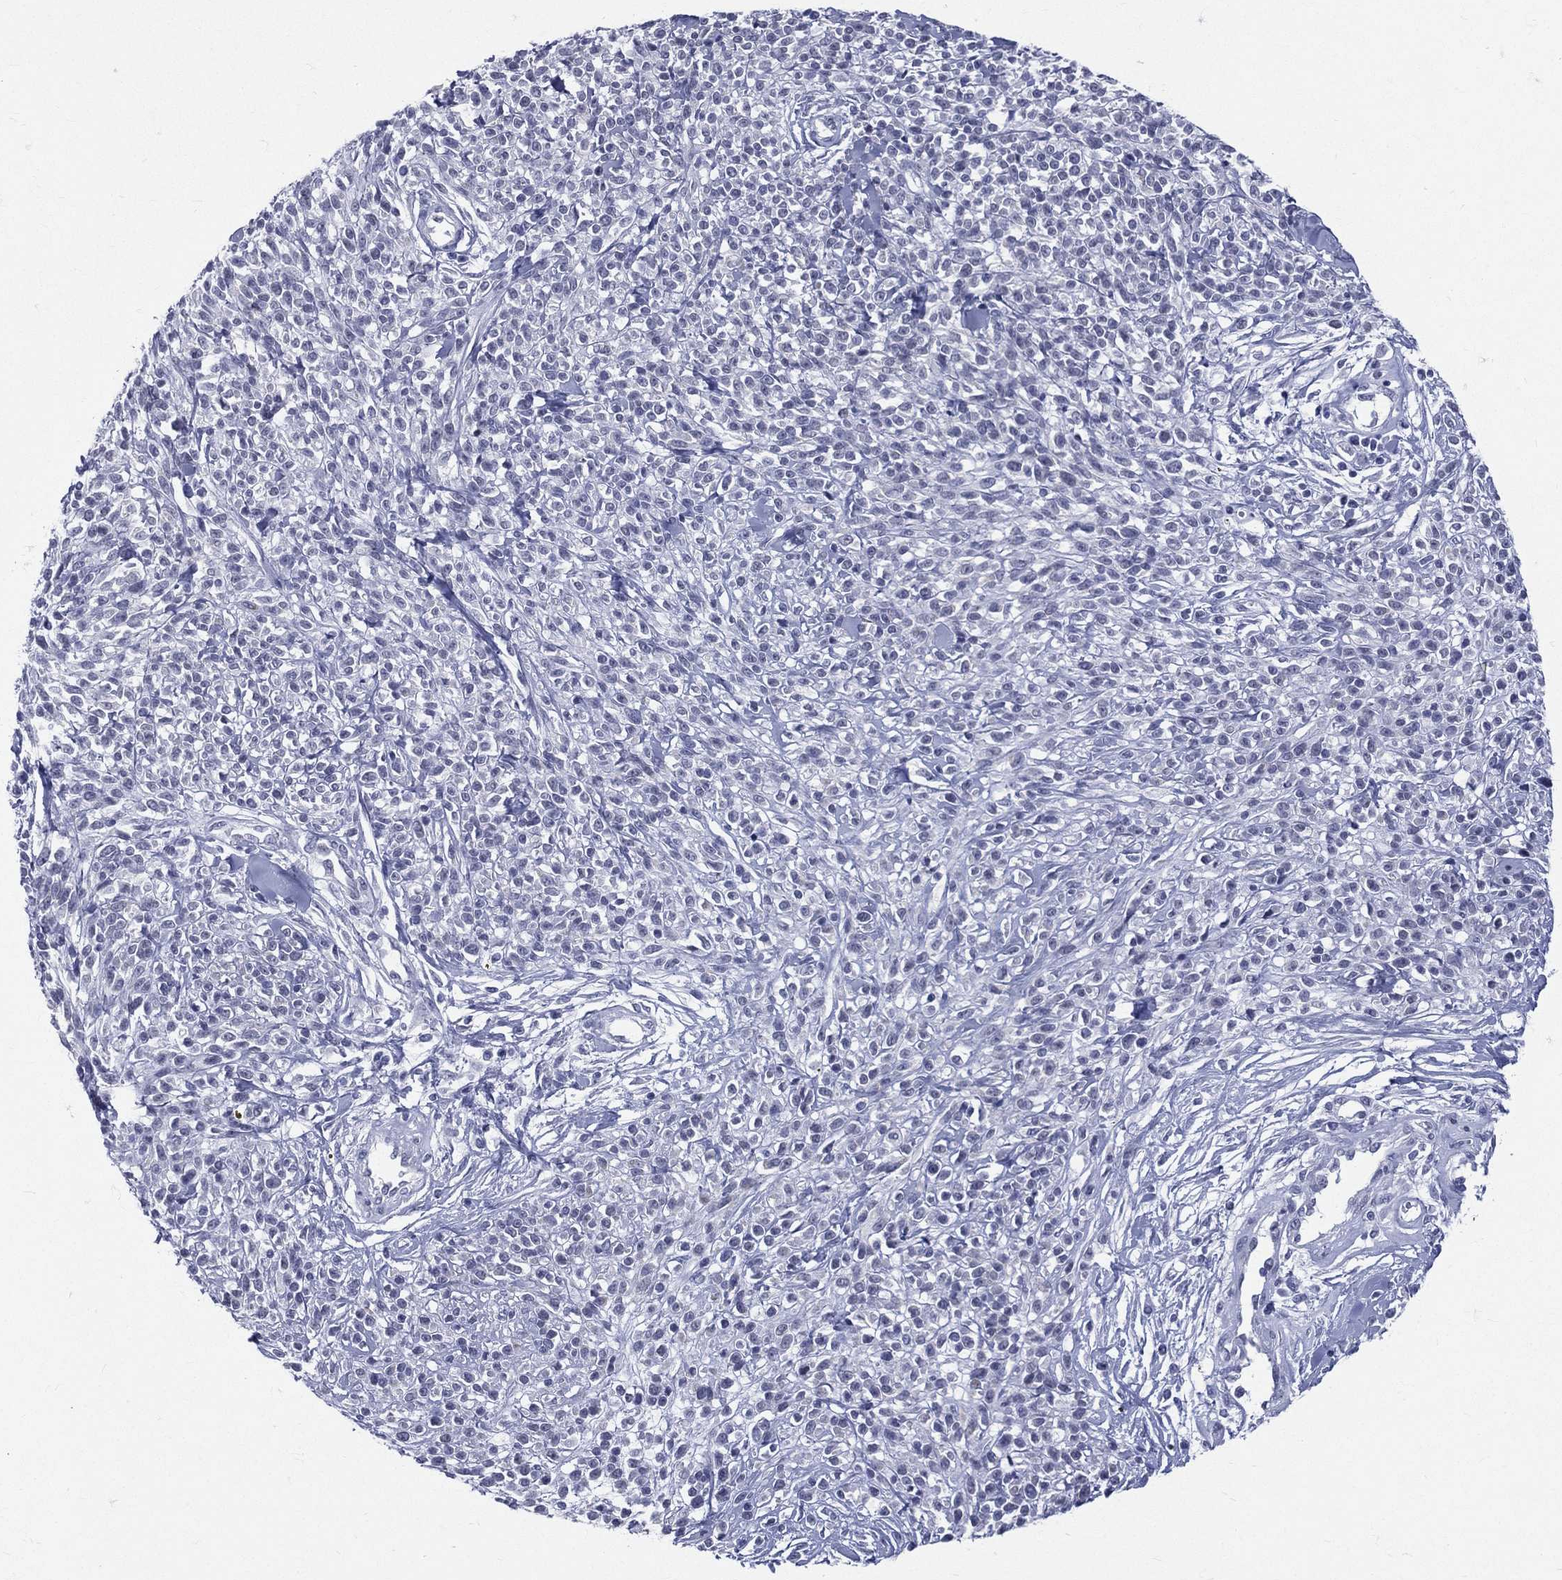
{"staining": {"intensity": "negative", "quantity": "none", "location": "none"}, "tissue": "melanoma", "cell_type": "Tumor cells", "image_type": "cancer", "snomed": [{"axis": "morphology", "description": "Malignant melanoma, NOS"}, {"axis": "topography", "description": "Skin"}, {"axis": "topography", "description": "Skin of trunk"}], "caption": "Protein analysis of malignant melanoma shows no significant staining in tumor cells. Brightfield microscopy of IHC stained with DAB (3,3'-diaminobenzidine) (brown) and hematoxylin (blue), captured at high magnification.", "gene": "MLLT10", "patient": {"sex": "male", "age": 74}}